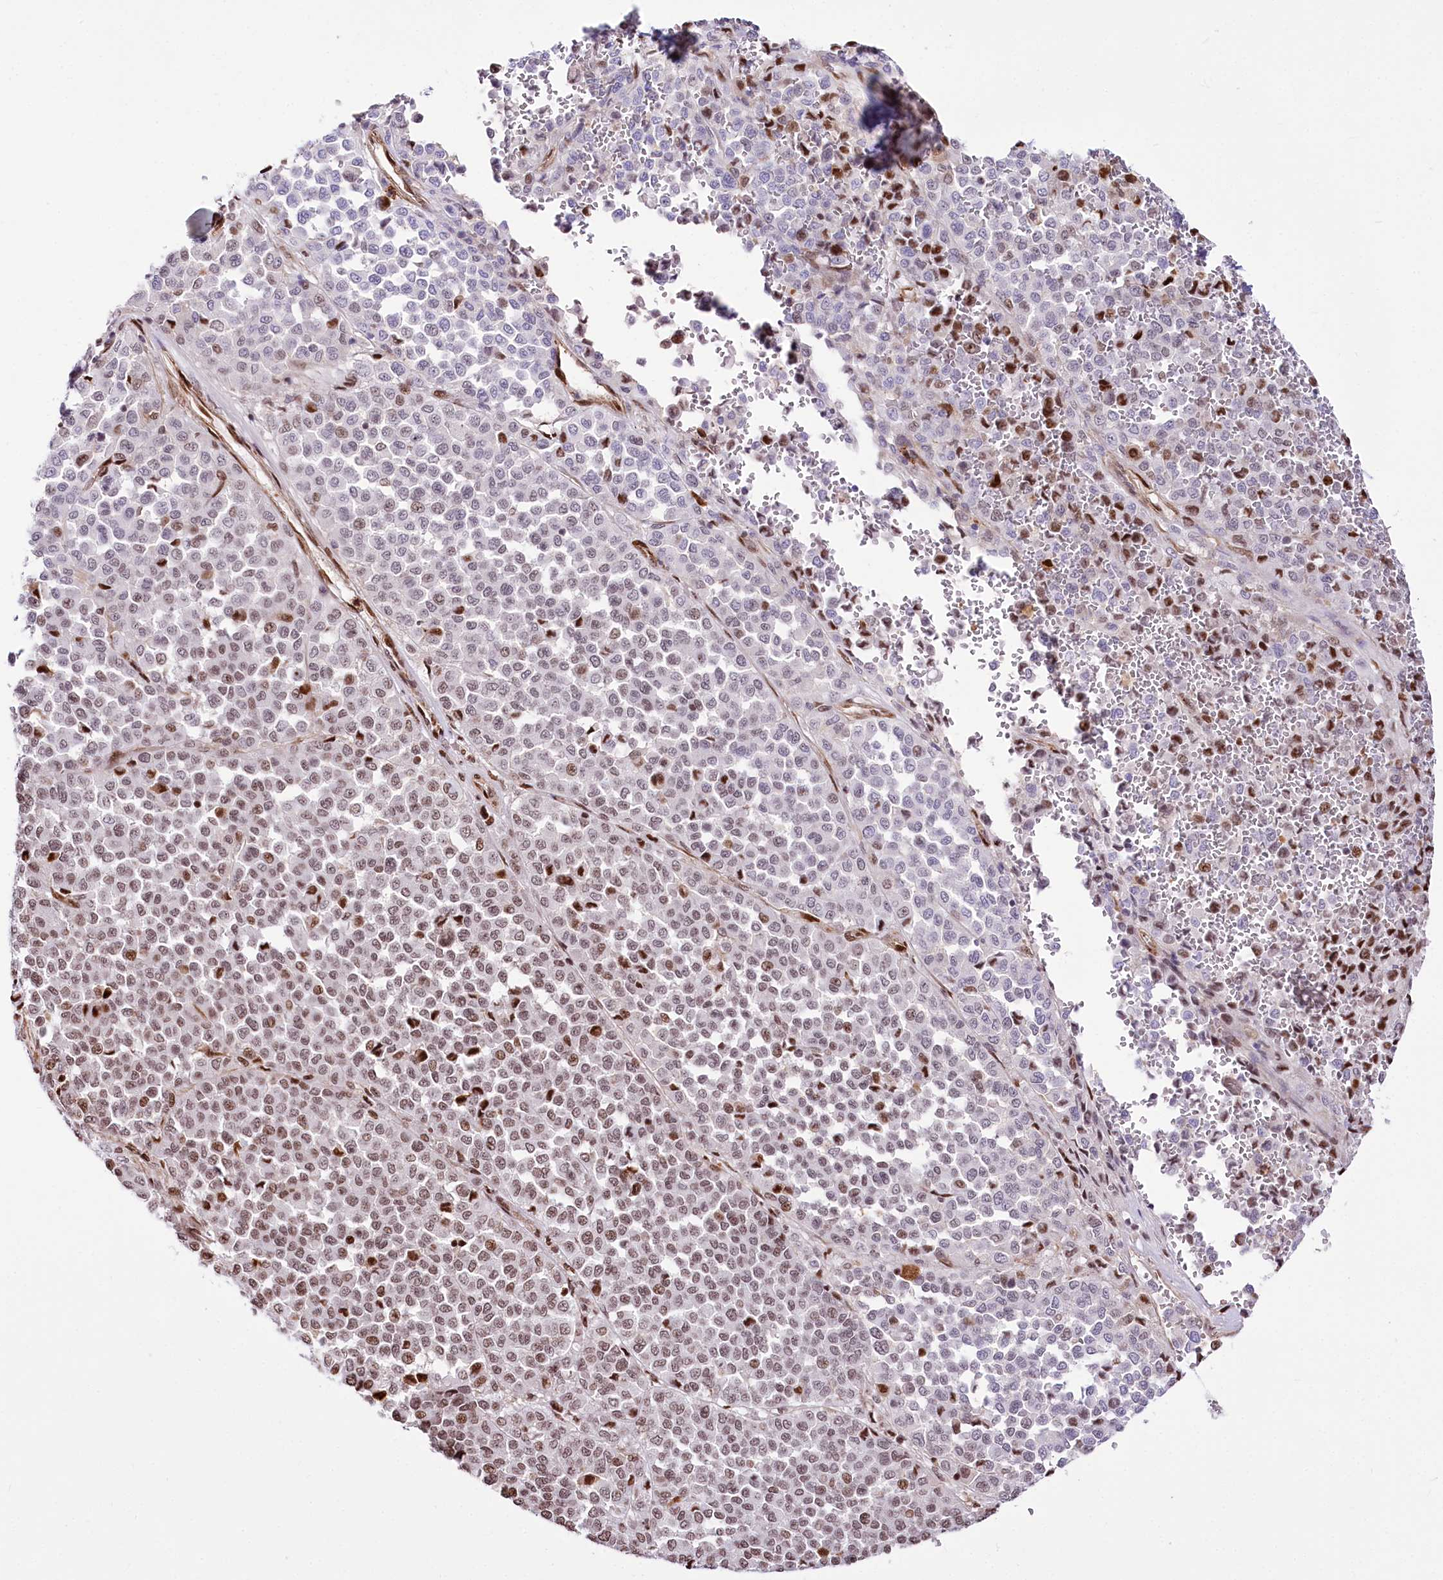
{"staining": {"intensity": "moderate", "quantity": "25%-75%", "location": "nuclear"}, "tissue": "melanoma", "cell_type": "Tumor cells", "image_type": "cancer", "snomed": [{"axis": "morphology", "description": "Malignant melanoma, Metastatic site"}, {"axis": "topography", "description": "Pancreas"}], "caption": "Immunohistochemistry (DAB (3,3'-diaminobenzidine)) staining of human melanoma reveals moderate nuclear protein positivity in approximately 25%-75% of tumor cells.", "gene": "PTMS", "patient": {"sex": "female", "age": 30}}